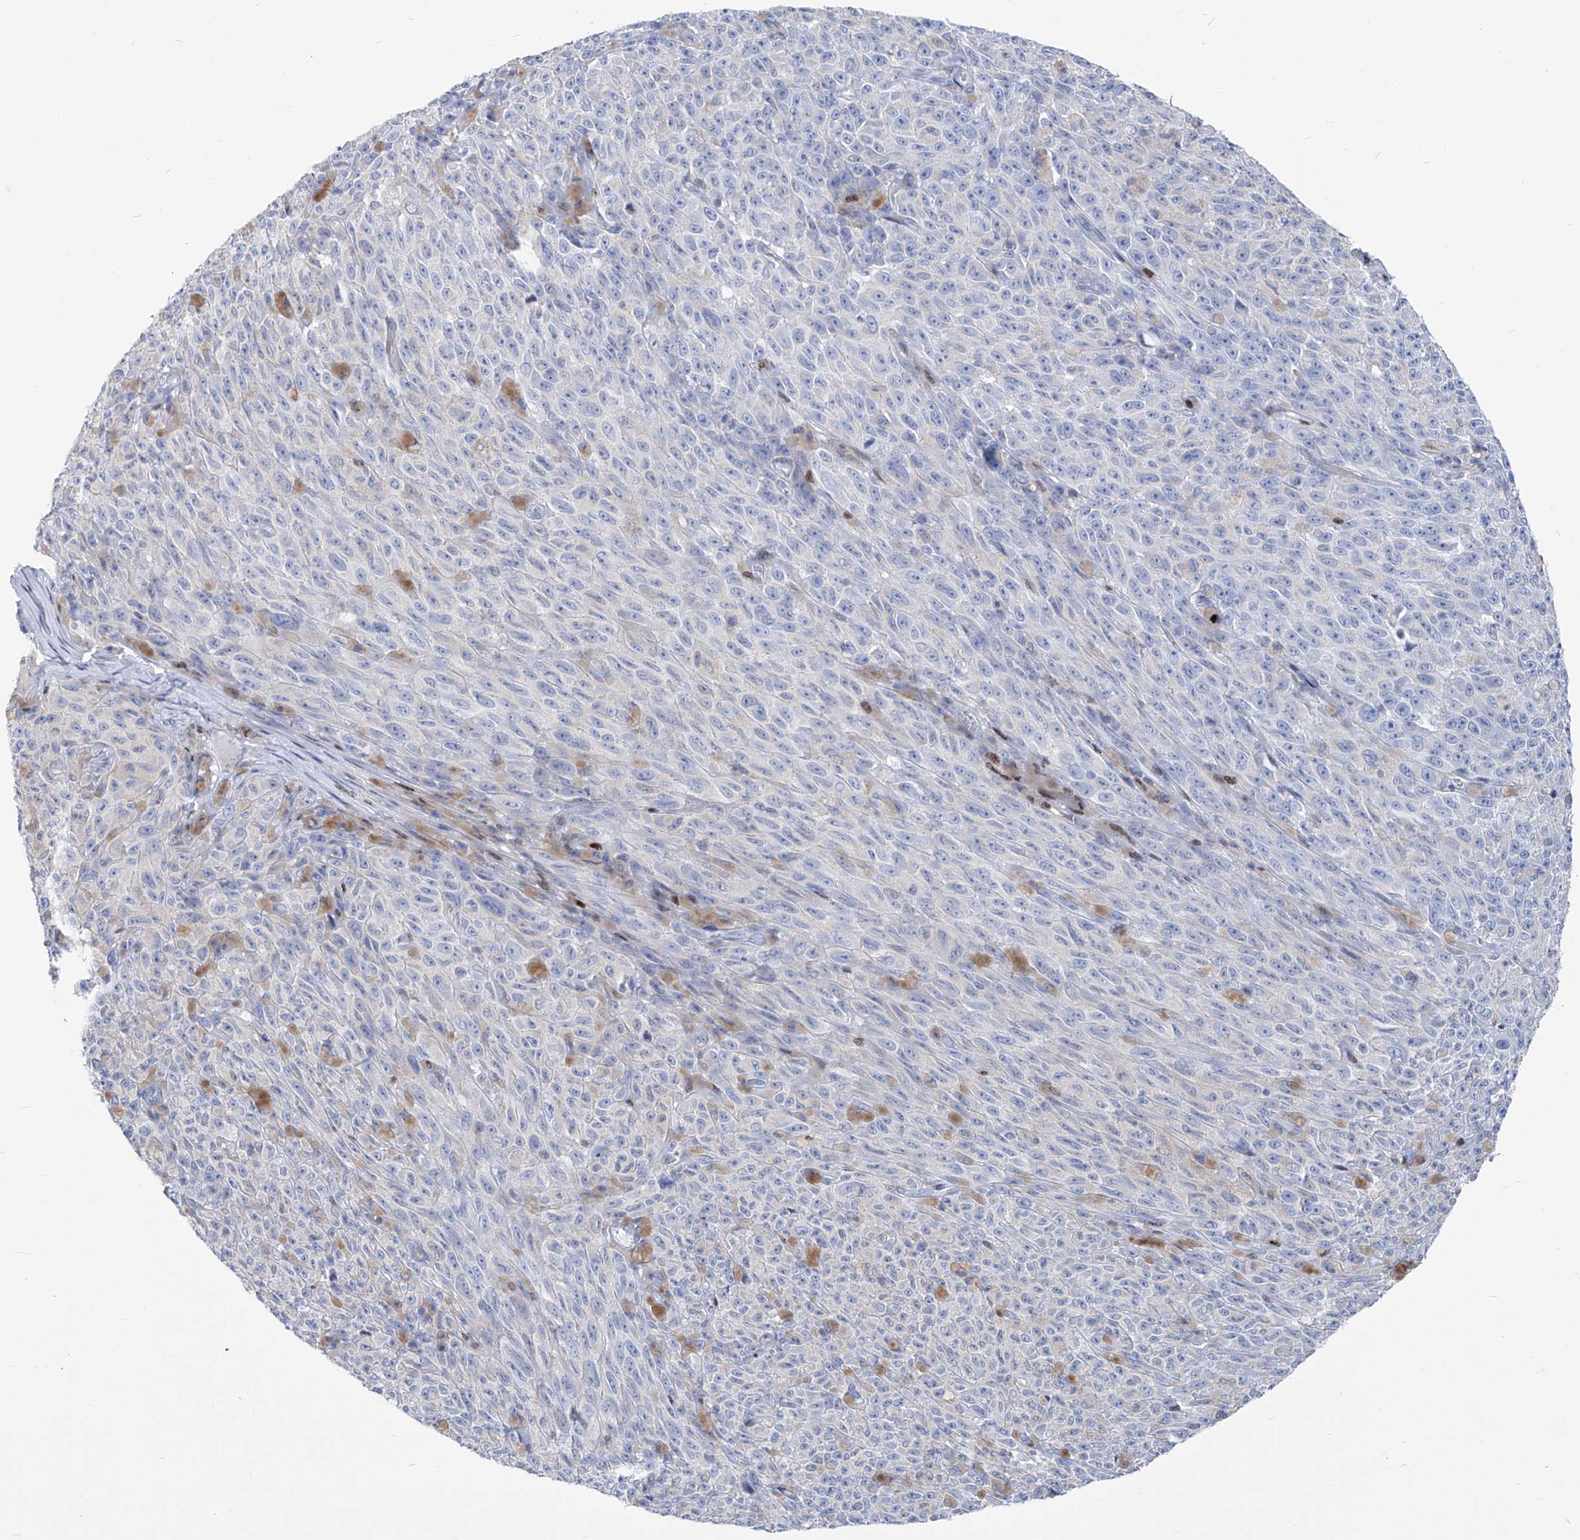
{"staining": {"intensity": "negative", "quantity": "none", "location": "none"}, "tissue": "melanoma", "cell_type": "Tumor cells", "image_type": "cancer", "snomed": [{"axis": "morphology", "description": "Malignant melanoma, NOS"}, {"axis": "topography", "description": "Skin"}], "caption": "Immunohistochemistry (IHC) photomicrograph of malignant melanoma stained for a protein (brown), which shows no staining in tumor cells.", "gene": "FRS3", "patient": {"sex": "female", "age": 82}}